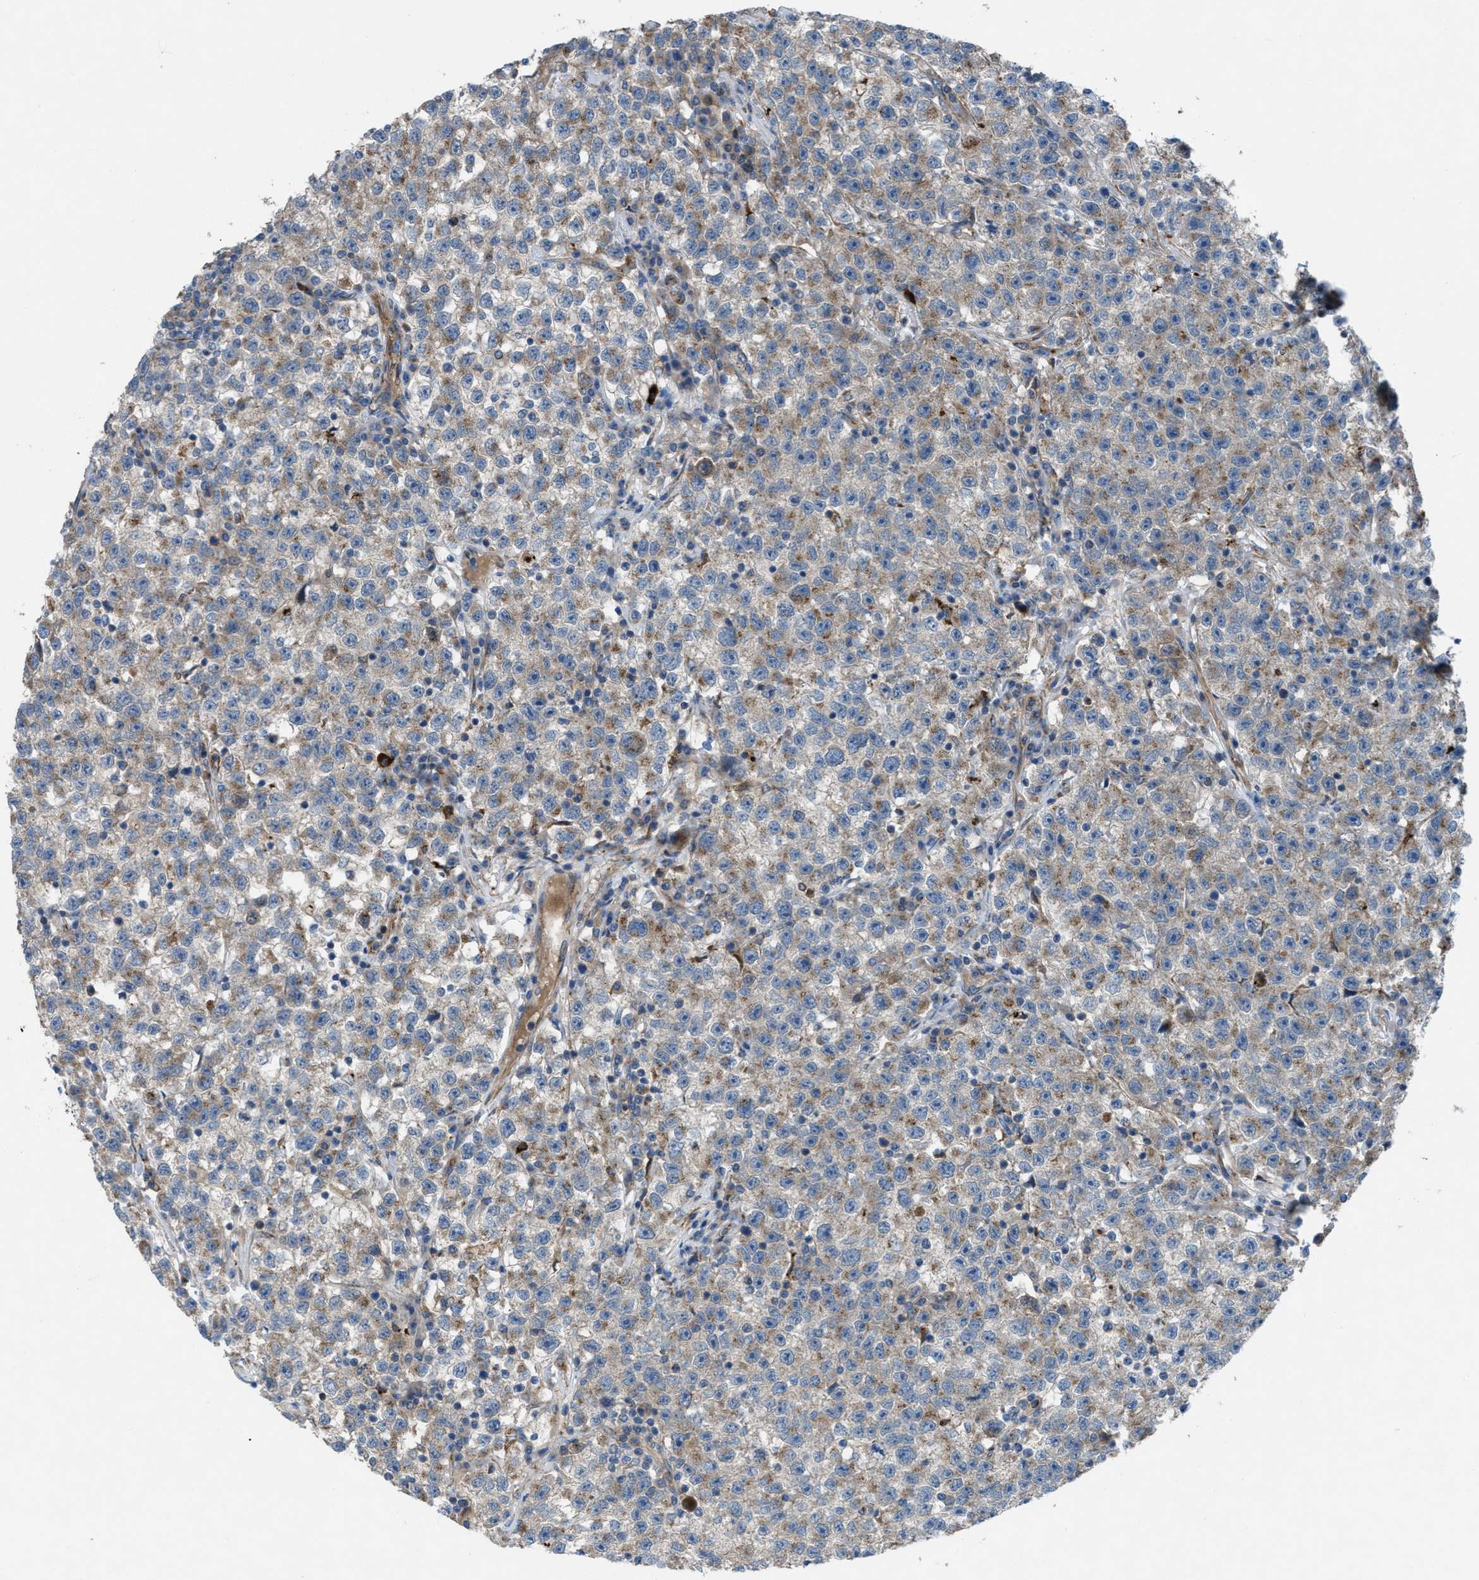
{"staining": {"intensity": "weak", "quantity": ">75%", "location": "cytoplasmic/membranous"}, "tissue": "testis cancer", "cell_type": "Tumor cells", "image_type": "cancer", "snomed": [{"axis": "morphology", "description": "Seminoma, NOS"}, {"axis": "topography", "description": "Testis"}], "caption": "Brown immunohistochemical staining in human testis cancer demonstrates weak cytoplasmic/membranous staining in about >75% of tumor cells. The protein is stained brown, and the nuclei are stained in blue (DAB (3,3'-diaminobenzidine) IHC with brightfield microscopy, high magnification).", "gene": "SLC6A9", "patient": {"sex": "male", "age": 22}}